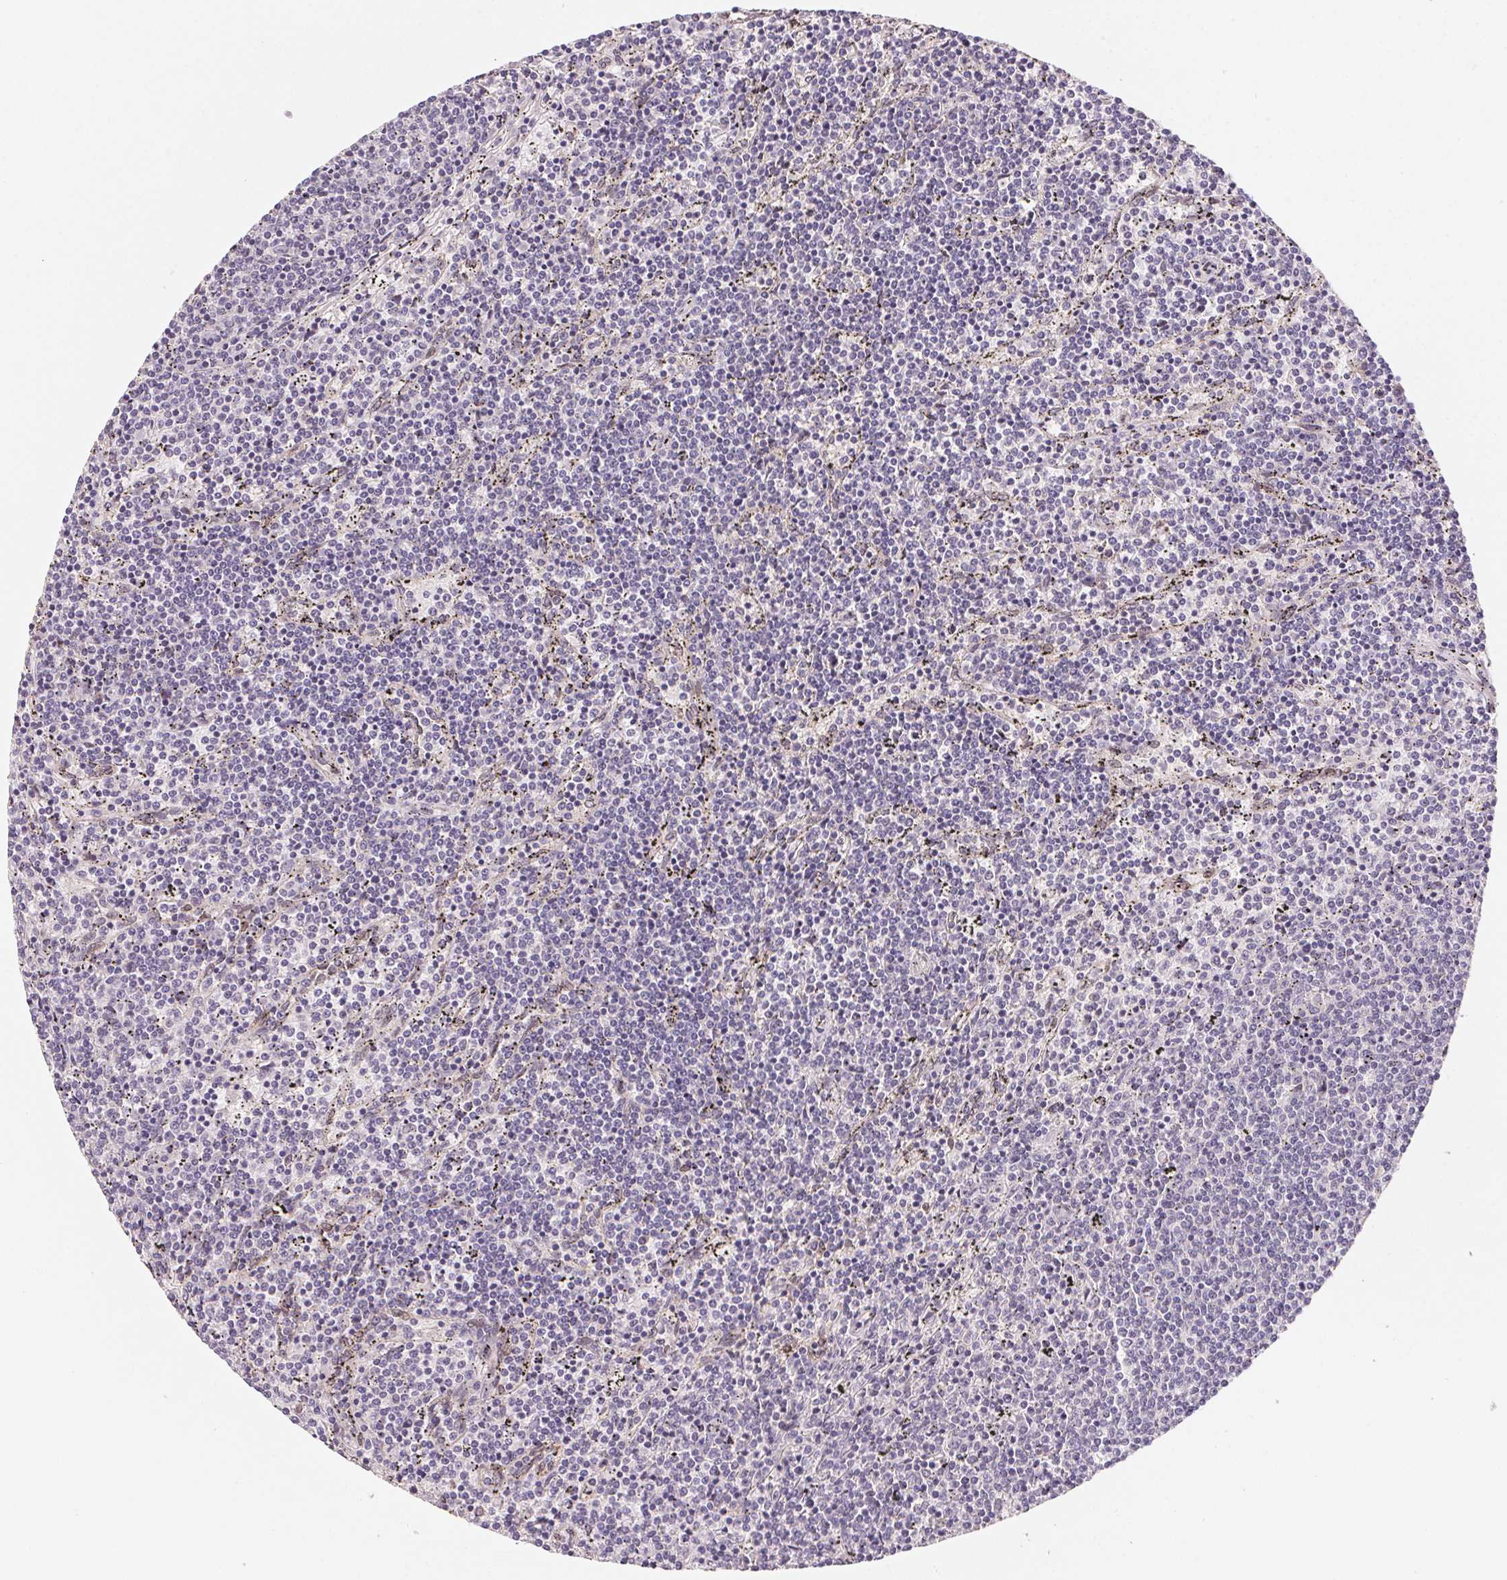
{"staining": {"intensity": "negative", "quantity": "none", "location": "none"}, "tissue": "lymphoma", "cell_type": "Tumor cells", "image_type": "cancer", "snomed": [{"axis": "morphology", "description": "Malignant lymphoma, non-Hodgkin's type, Low grade"}, {"axis": "topography", "description": "Spleen"}], "caption": "IHC histopathology image of low-grade malignant lymphoma, non-Hodgkin's type stained for a protein (brown), which shows no staining in tumor cells.", "gene": "EI24", "patient": {"sex": "female", "age": 50}}